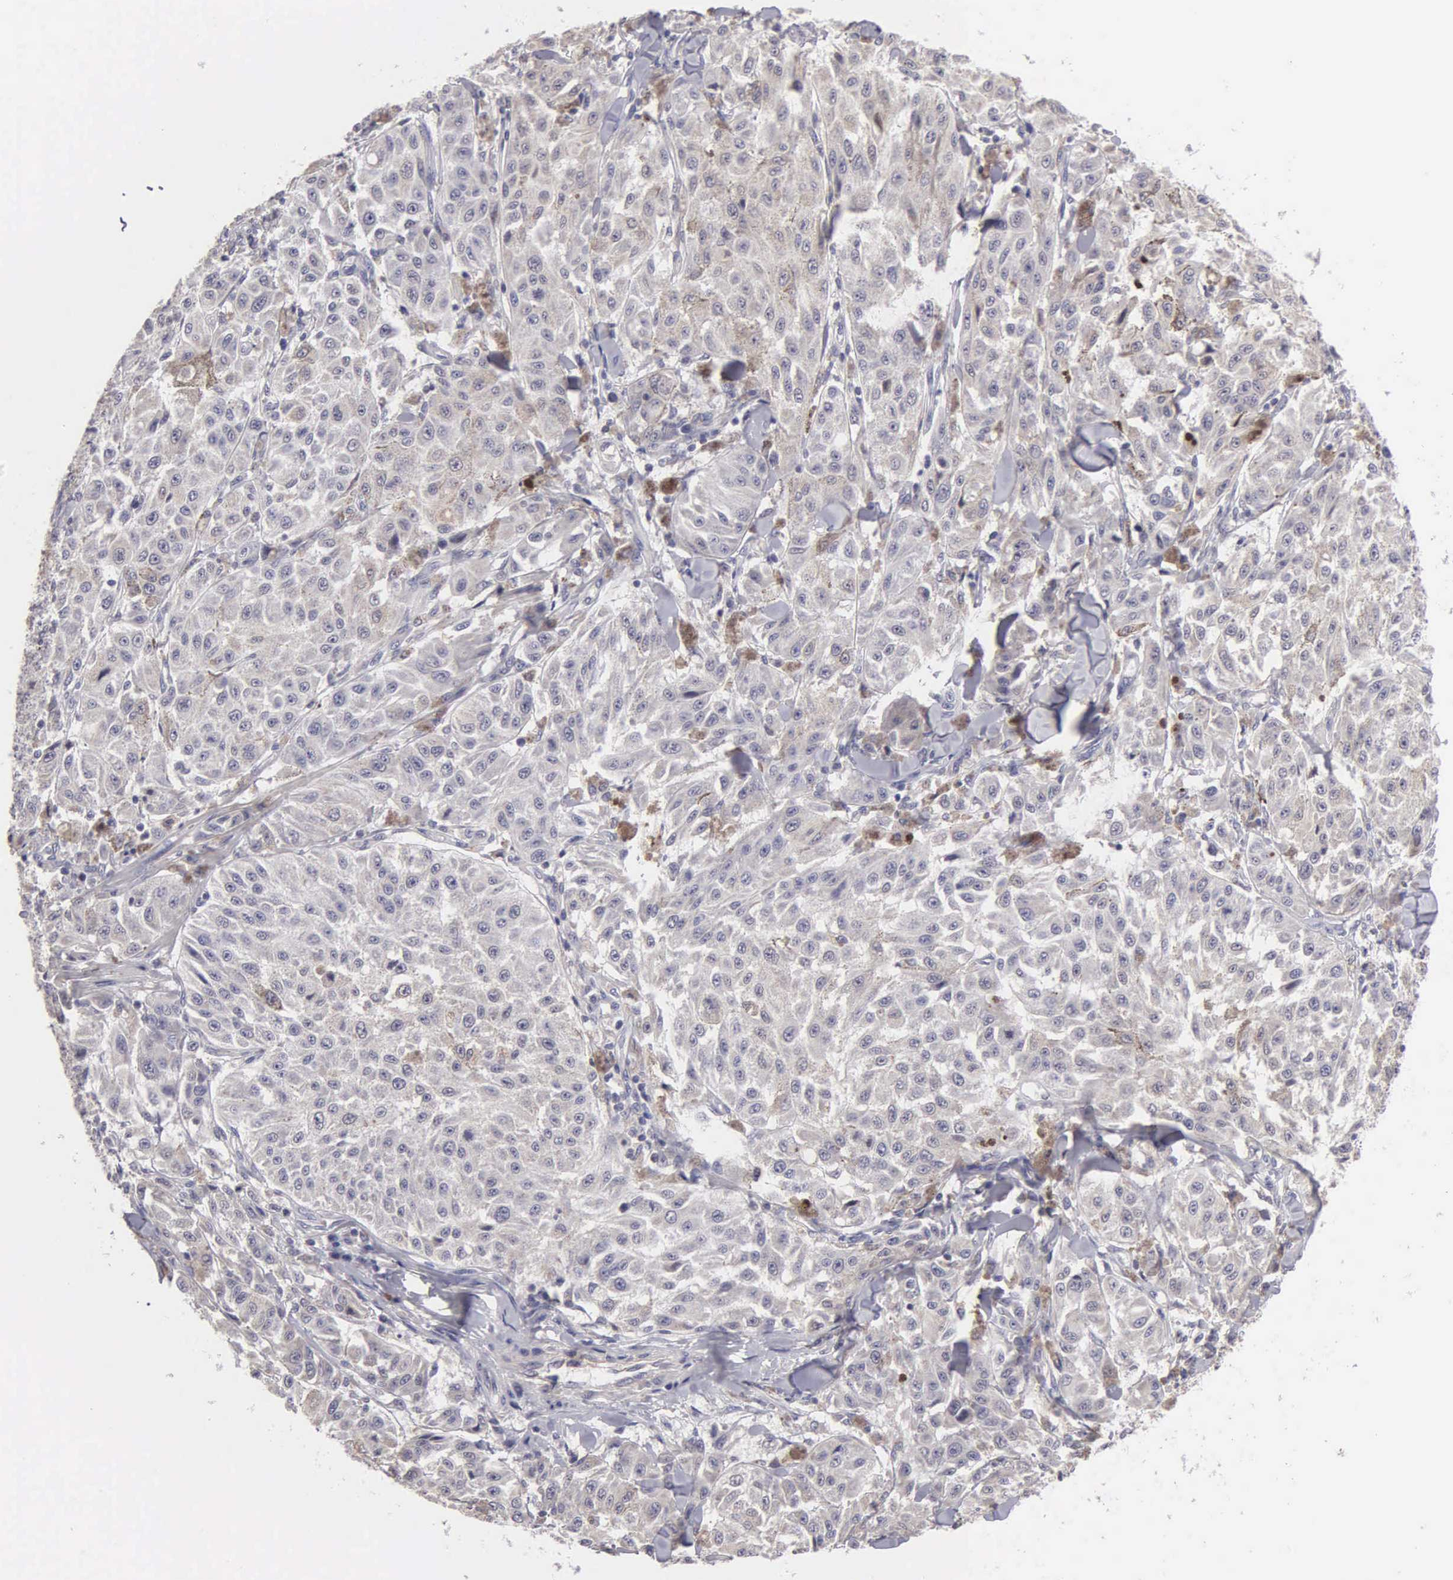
{"staining": {"intensity": "weak", "quantity": "<25%", "location": "cytoplasmic/membranous"}, "tissue": "melanoma", "cell_type": "Tumor cells", "image_type": "cancer", "snomed": [{"axis": "morphology", "description": "Malignant melanoma, NOS"}, {"axis": "topography", "description": "Skin"}], "caption": "The histopathology image shows no staining of tumor cells in malignant melanoma.", "gene": "BRD1", "patient": {"sex": "female", "age": 64}}